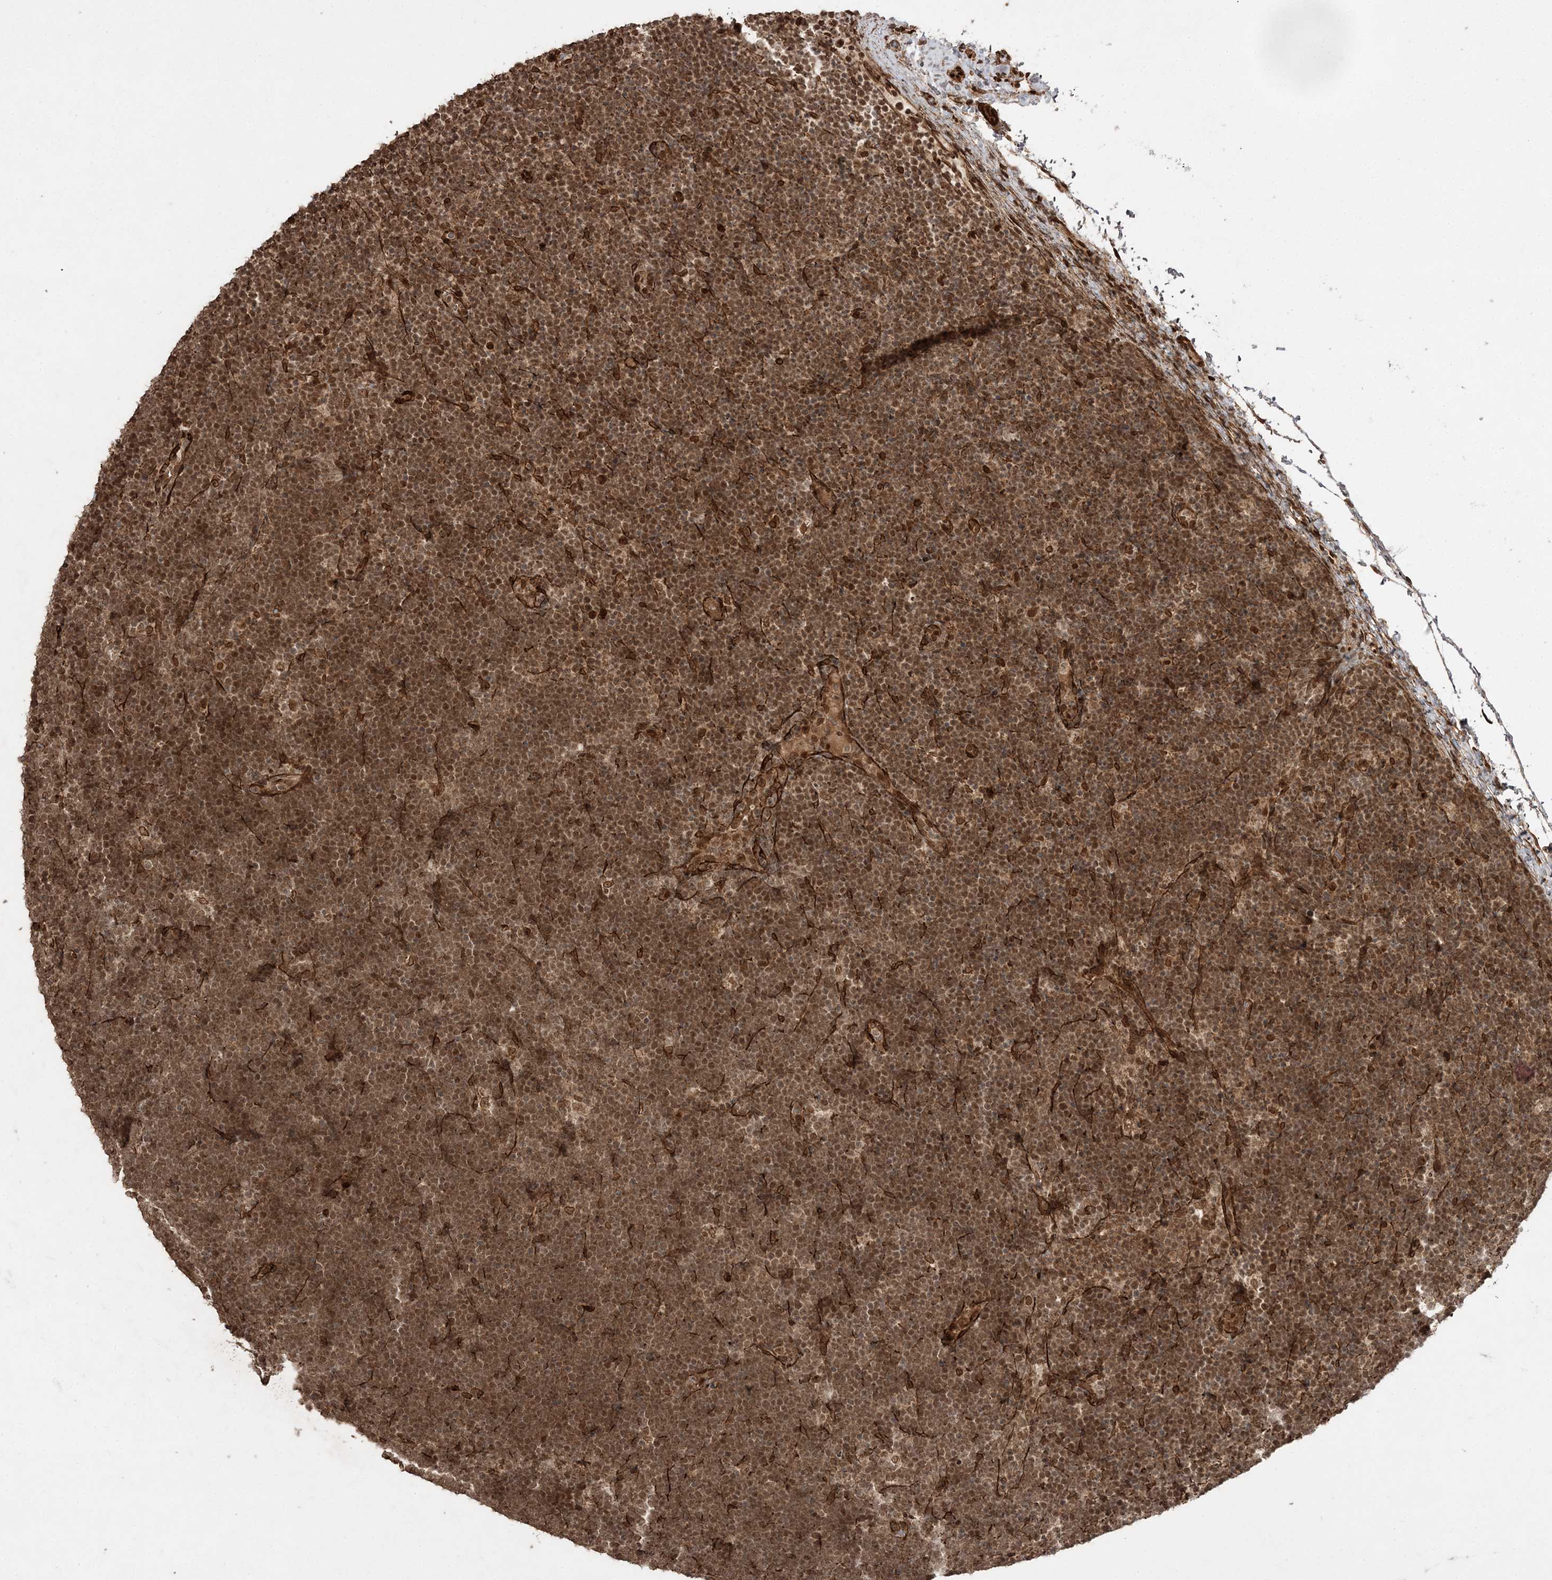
{"staining": {"intensity": "moderate", "quantity": ">75%", "location": "cytoplasmic/membranous,nuclear"}, "tissue": "lymphoma", "cell_type": "Tumor cells", "image_type": "cancer", "snomed": [{"axis": "morphology", "description": "Malignant lymphoma, non-Hodgkin's type, High grade"}, {"axis": "topography", "description": "Lymph node"}], "caption": "Immunohistochemistry (IHC) of lymphoma reveals medium levels of moderate cytoplasmic/membranous and nuclear positivity in about >75% of tumor cells.", "gene": "ETAA1", "patient": {"sex": "male", "age": 13}}